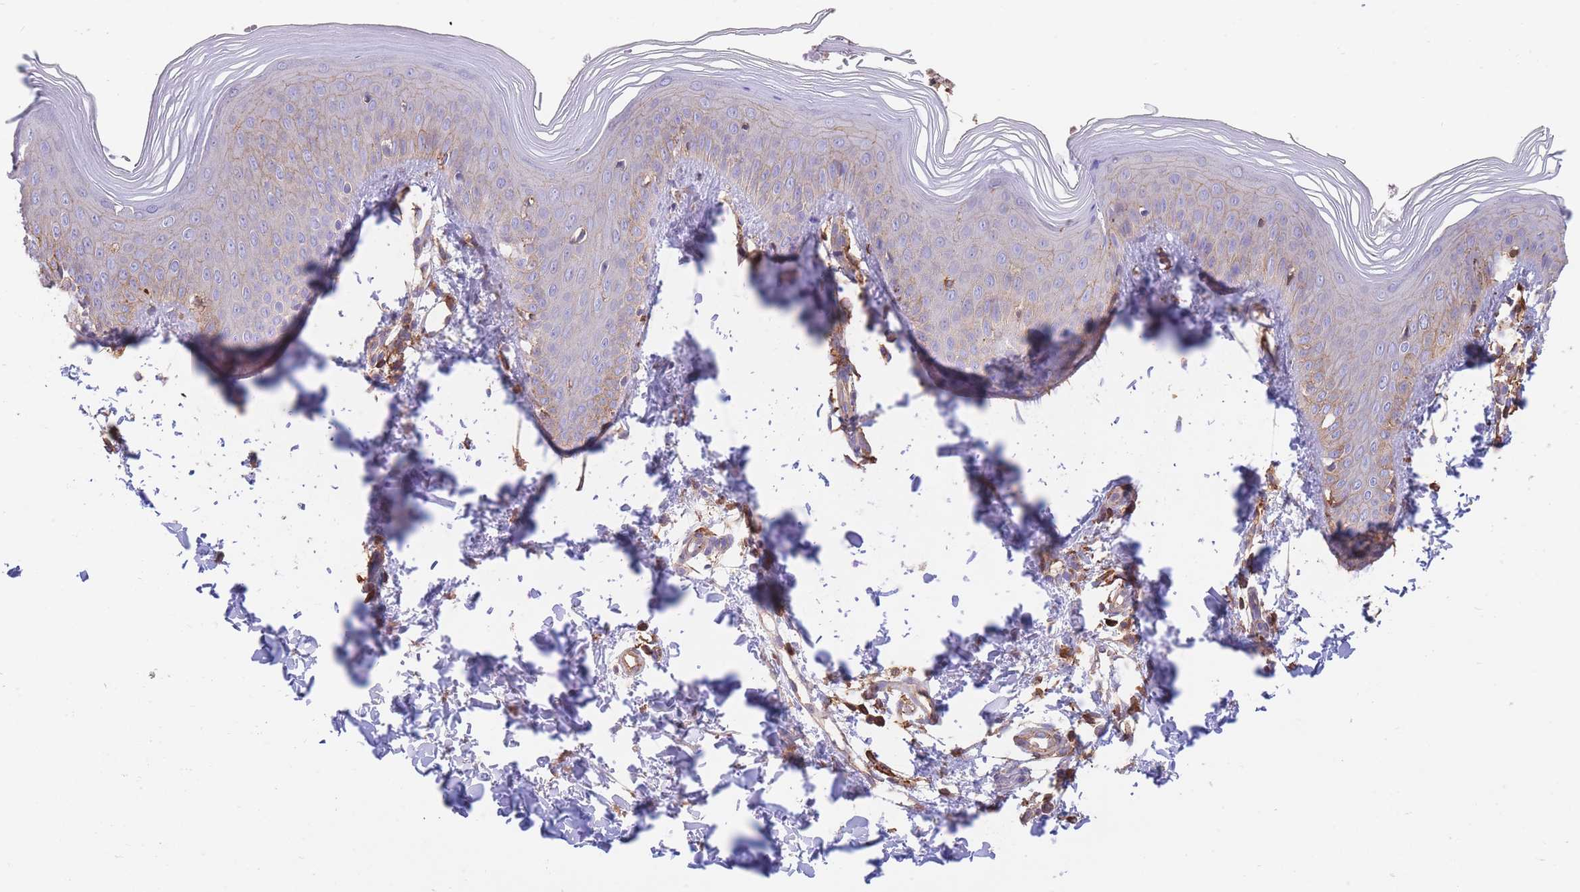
{"staining": {"intensity": "weak", "quantity": "<25%", "location": "cytoplasmic/membranous"}, "tissue": "skin", "cell_type": "Epidermal cells", "image_type": "normal", "snomed": [{"axis": "morphology", "description": "Normal tissue, NOS"}, {"axis": "morphology", "description": "Inflammation, NOS"}, {"axis": "topography", "description": "Soft tissue"}, {"axis": "topography", "description": "Anal"}], "caption": "Immunohistochemistry image of normal skin stained for a protein (brown), which reveals no expression in epidermal cells.", "gene": "LRRN4CL", "patient": {"sex": "female", "age": 15}}